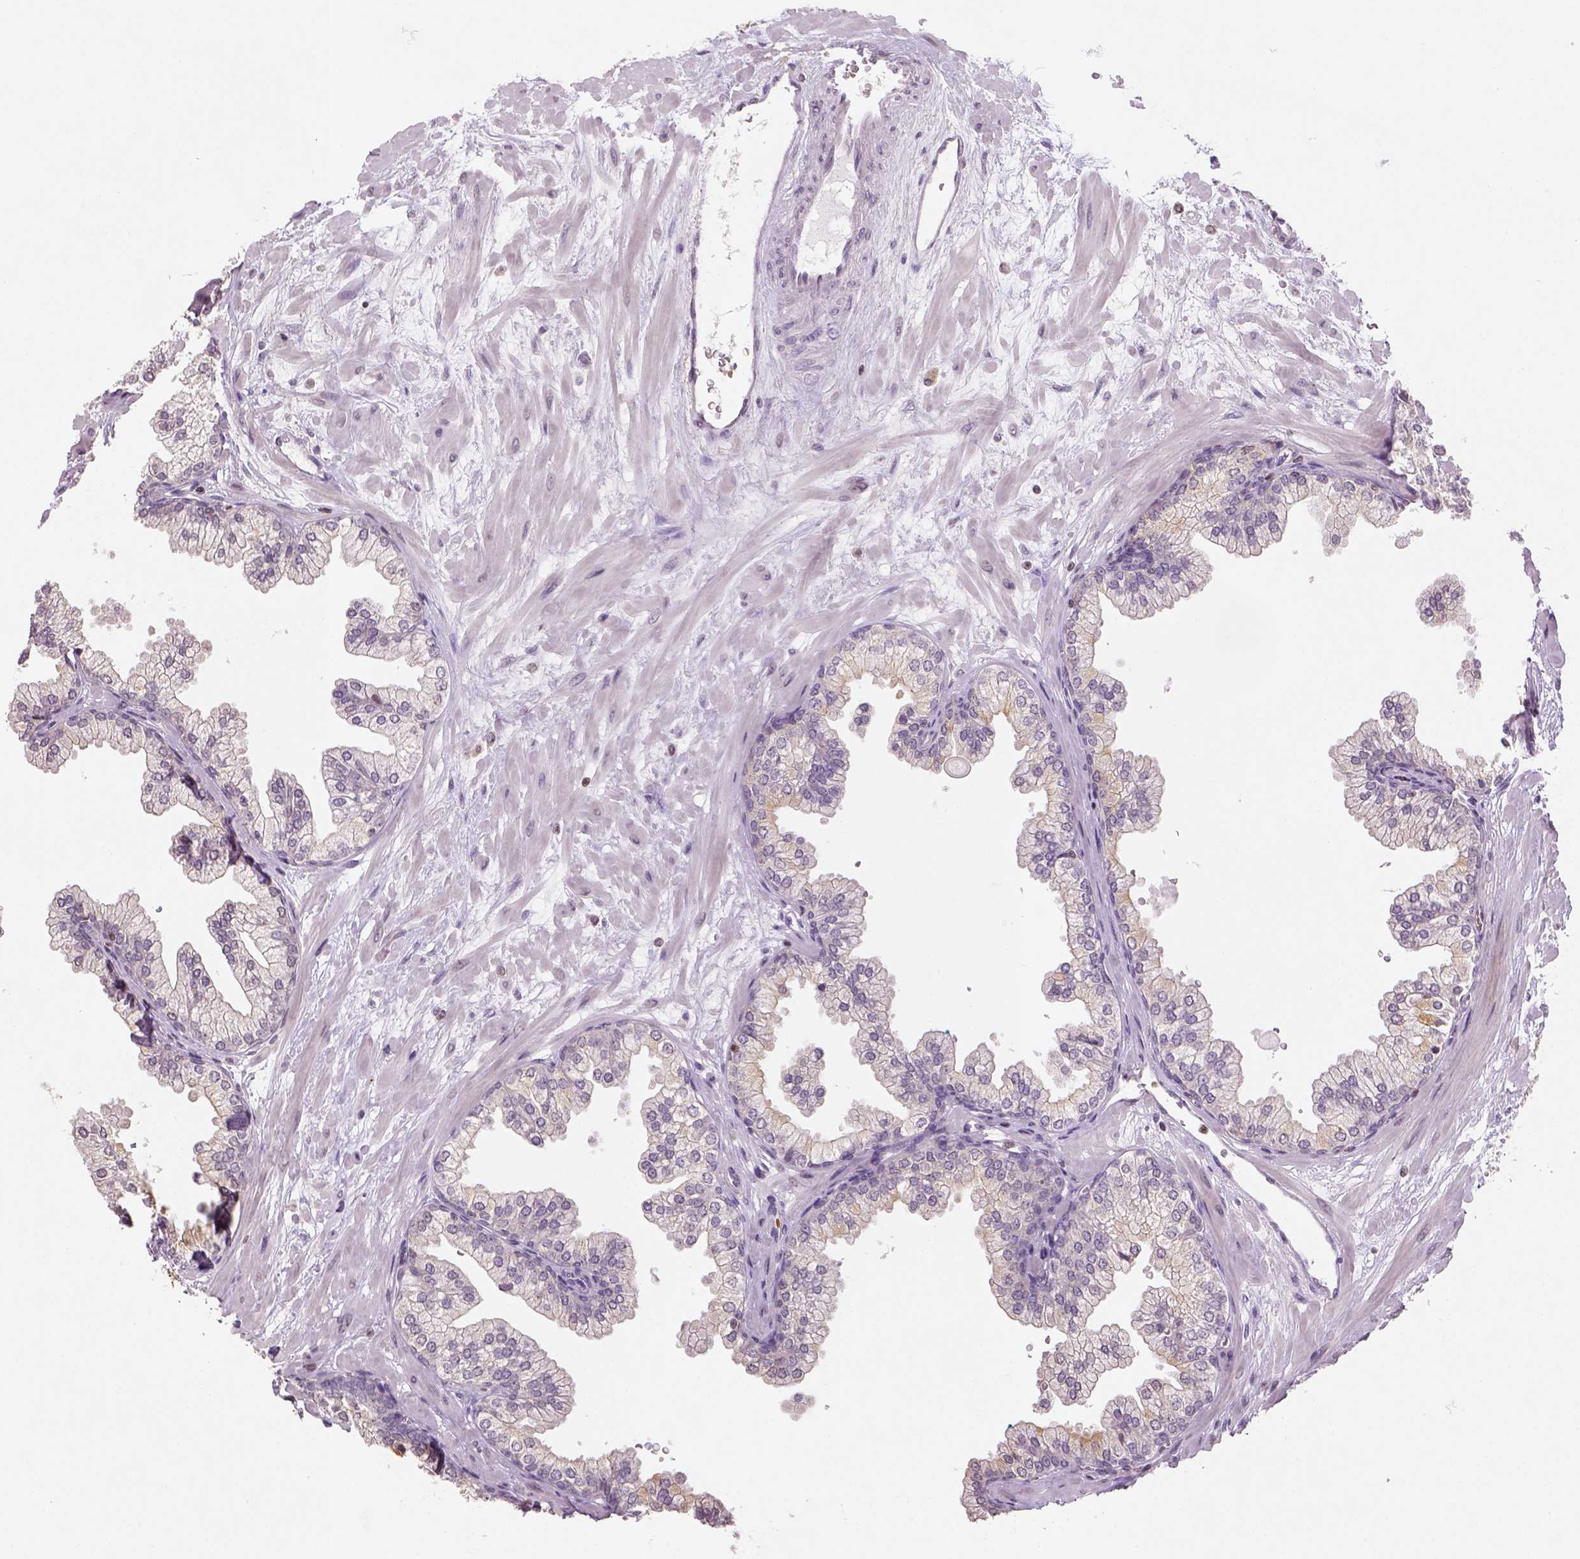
{"staining": {"intensity": "negative", "quantity": "none", "location": "none"}, "tissue": "prostate", "cell_type": "Glandular cells", "image_type": "normal", "snomed": [{"axis": "morphology", "description": "Normal tissue, NOS"}, {"axis": "topography", "description": "Prostate"}, {"axis": "topography", "description": "Peripheral nerve tissue"}], "caption": "The image shows no staining of glandular cells in unremarkable prostate. Nuclei are stained in blue.", "gene": "NUDT3", "patient": {"sex": "male", "age": 61}}